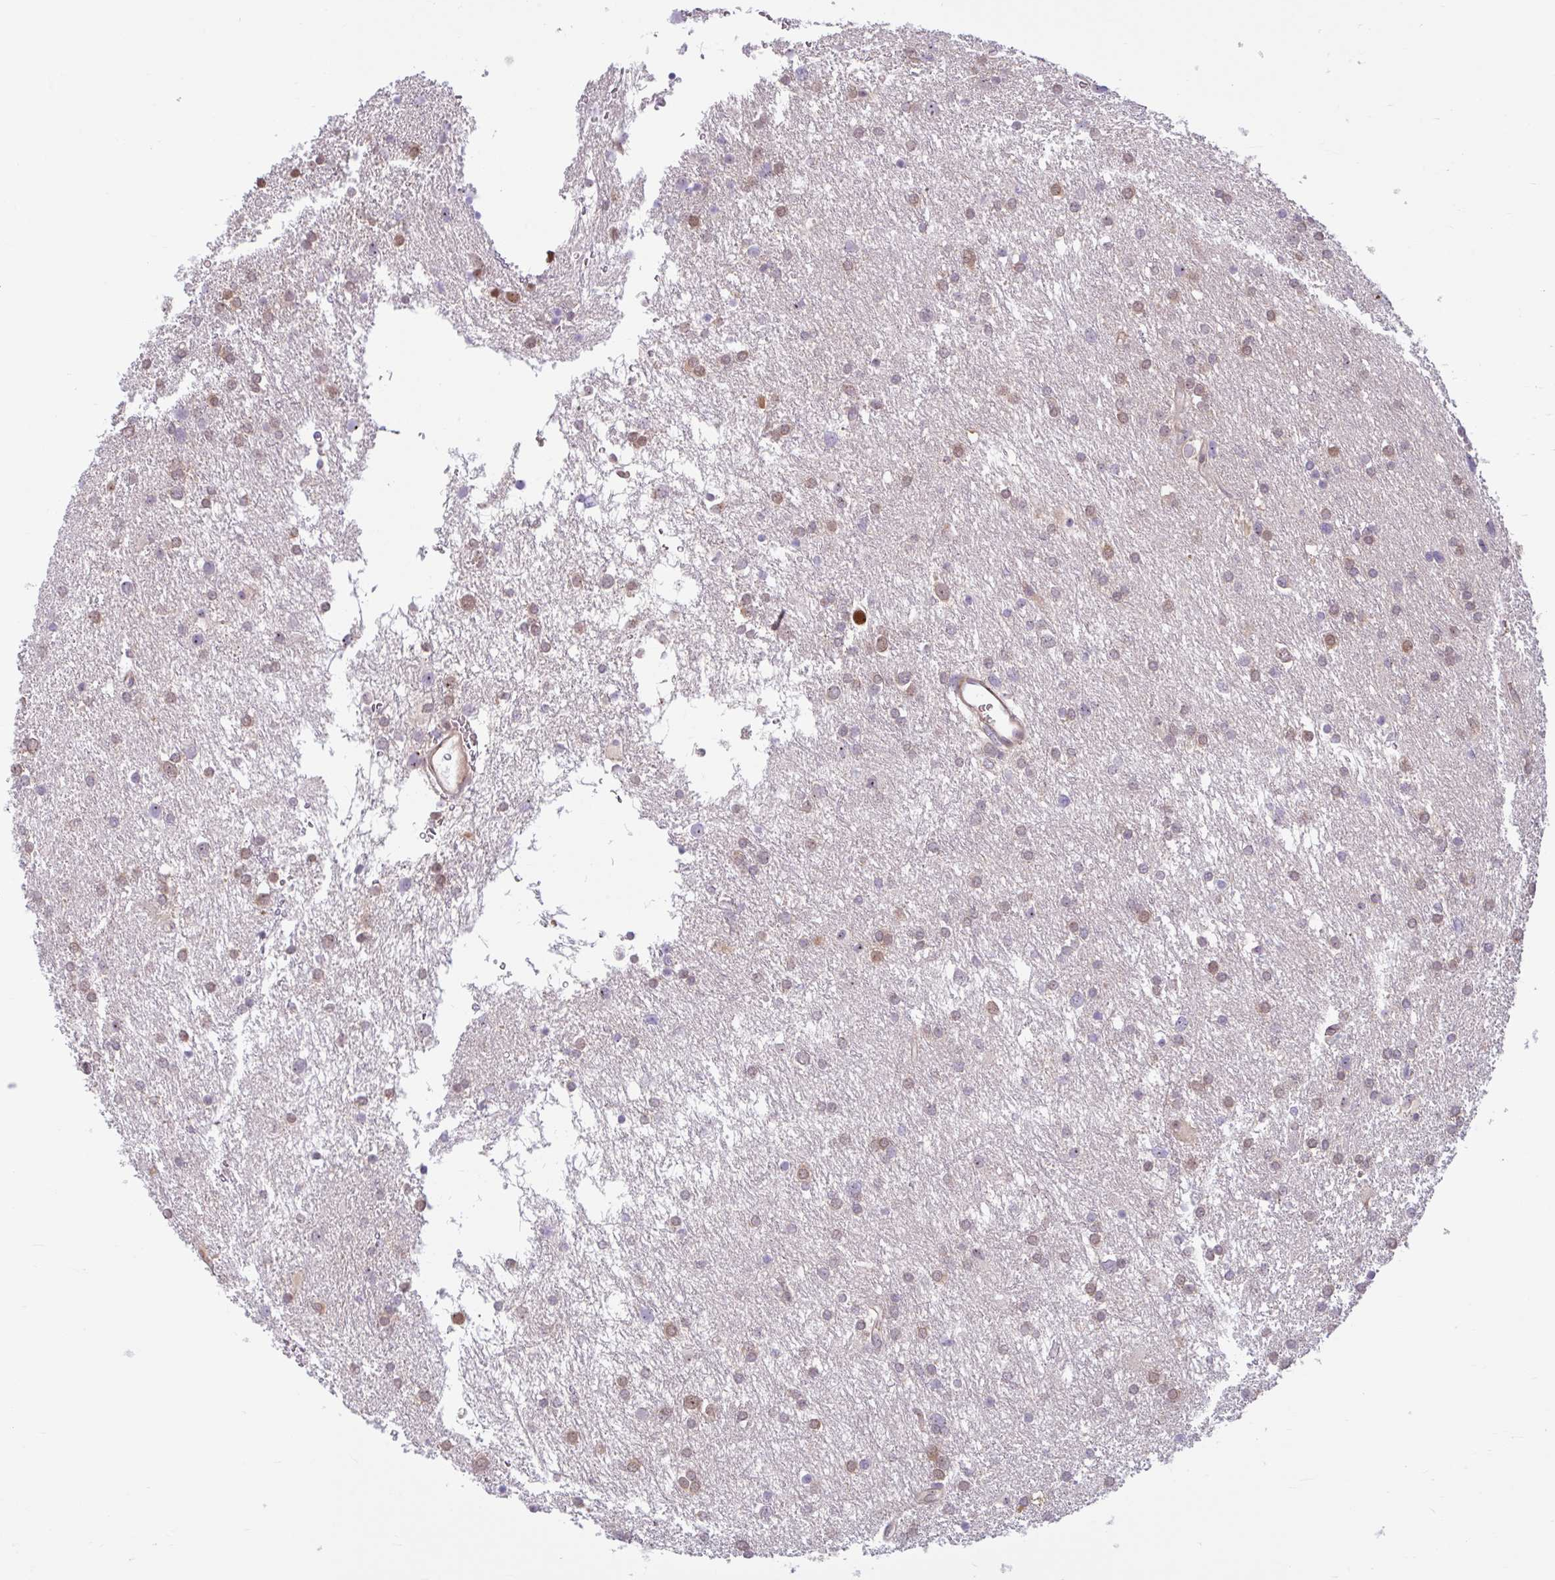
{"staining": {"intensity": "moderate", "quantity": "25%-75%", "location": "cytoplasmic/membranous,nuclear"}, "tissue": "glioma", "cell_type": "Tumor cells", "image_type": "cancer", "snomed": [{"axis": "morphology", "description": "Glioma, malignant, Low grade"}, {"axis": "topography", "description": "Brain"}], "caption": "This image exhibits low-grade glioma (malignant) stained with IHC to label a protein in brown. The cytoplasmic/membranous and nuclear of tumor cells show moderate positivity for the protein. Nuclei are counter-stained blue.", "gene": "HMBS", "patient": {"sex": "female", "age": 32}}